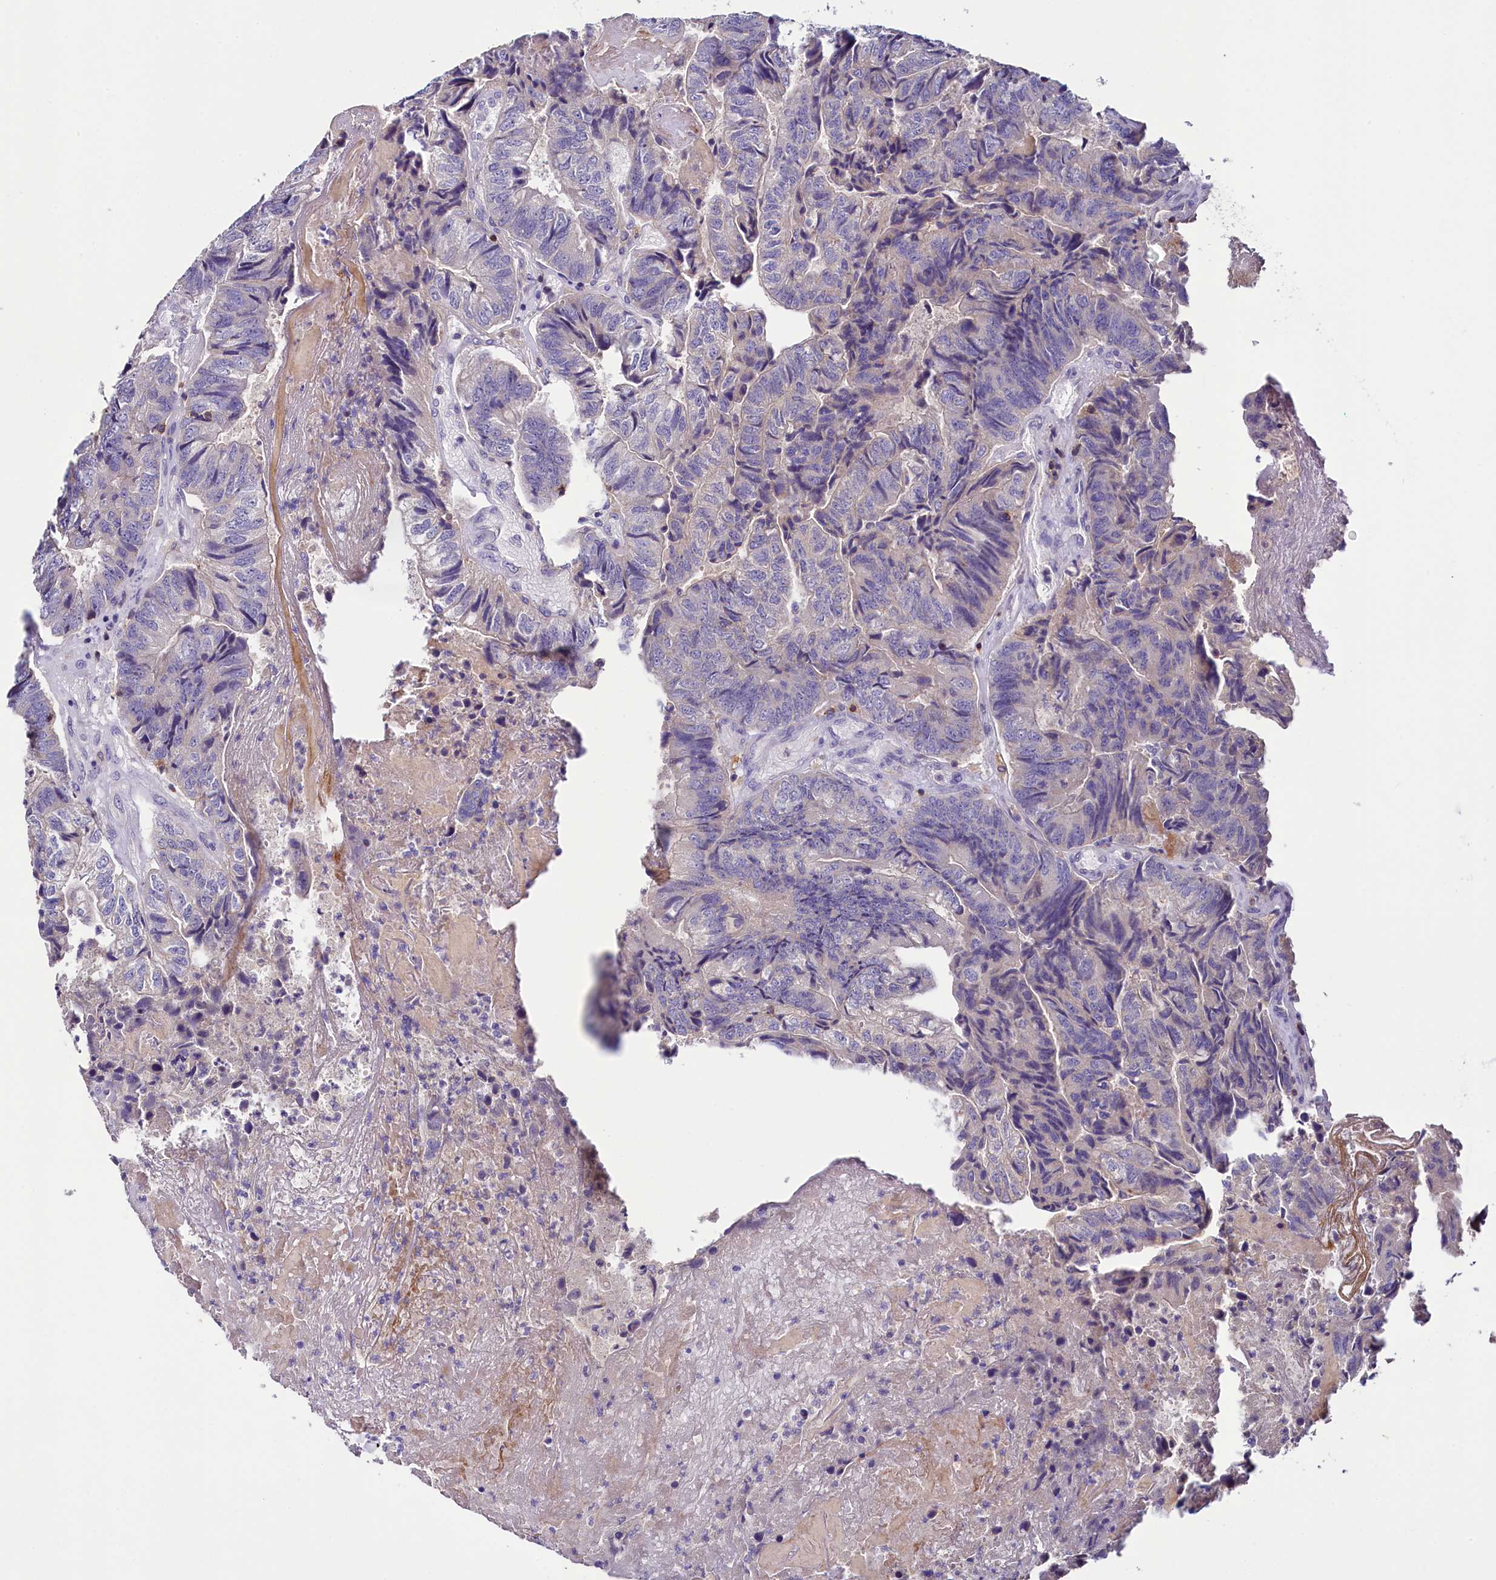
{"staining": {"intensity": "negative", "quantity": "none", "location": "none"}, "tissue": "colorectal cancer", "cell_type": "Tumor cells", "image_type": "cancer", "snomed": [{"axis": "morphology", "description": "Adenocarcinoma, NOS"}, {"axis": "topography", "description": "Colon"}], "caption": "Immunohistochemistry (IHC) image of colorectal cancer stained for a protein (brown), which reveals no positivity in tumor cells.", "gene": "FGFR2", "patient": {"sex": "female", "age": 67}}